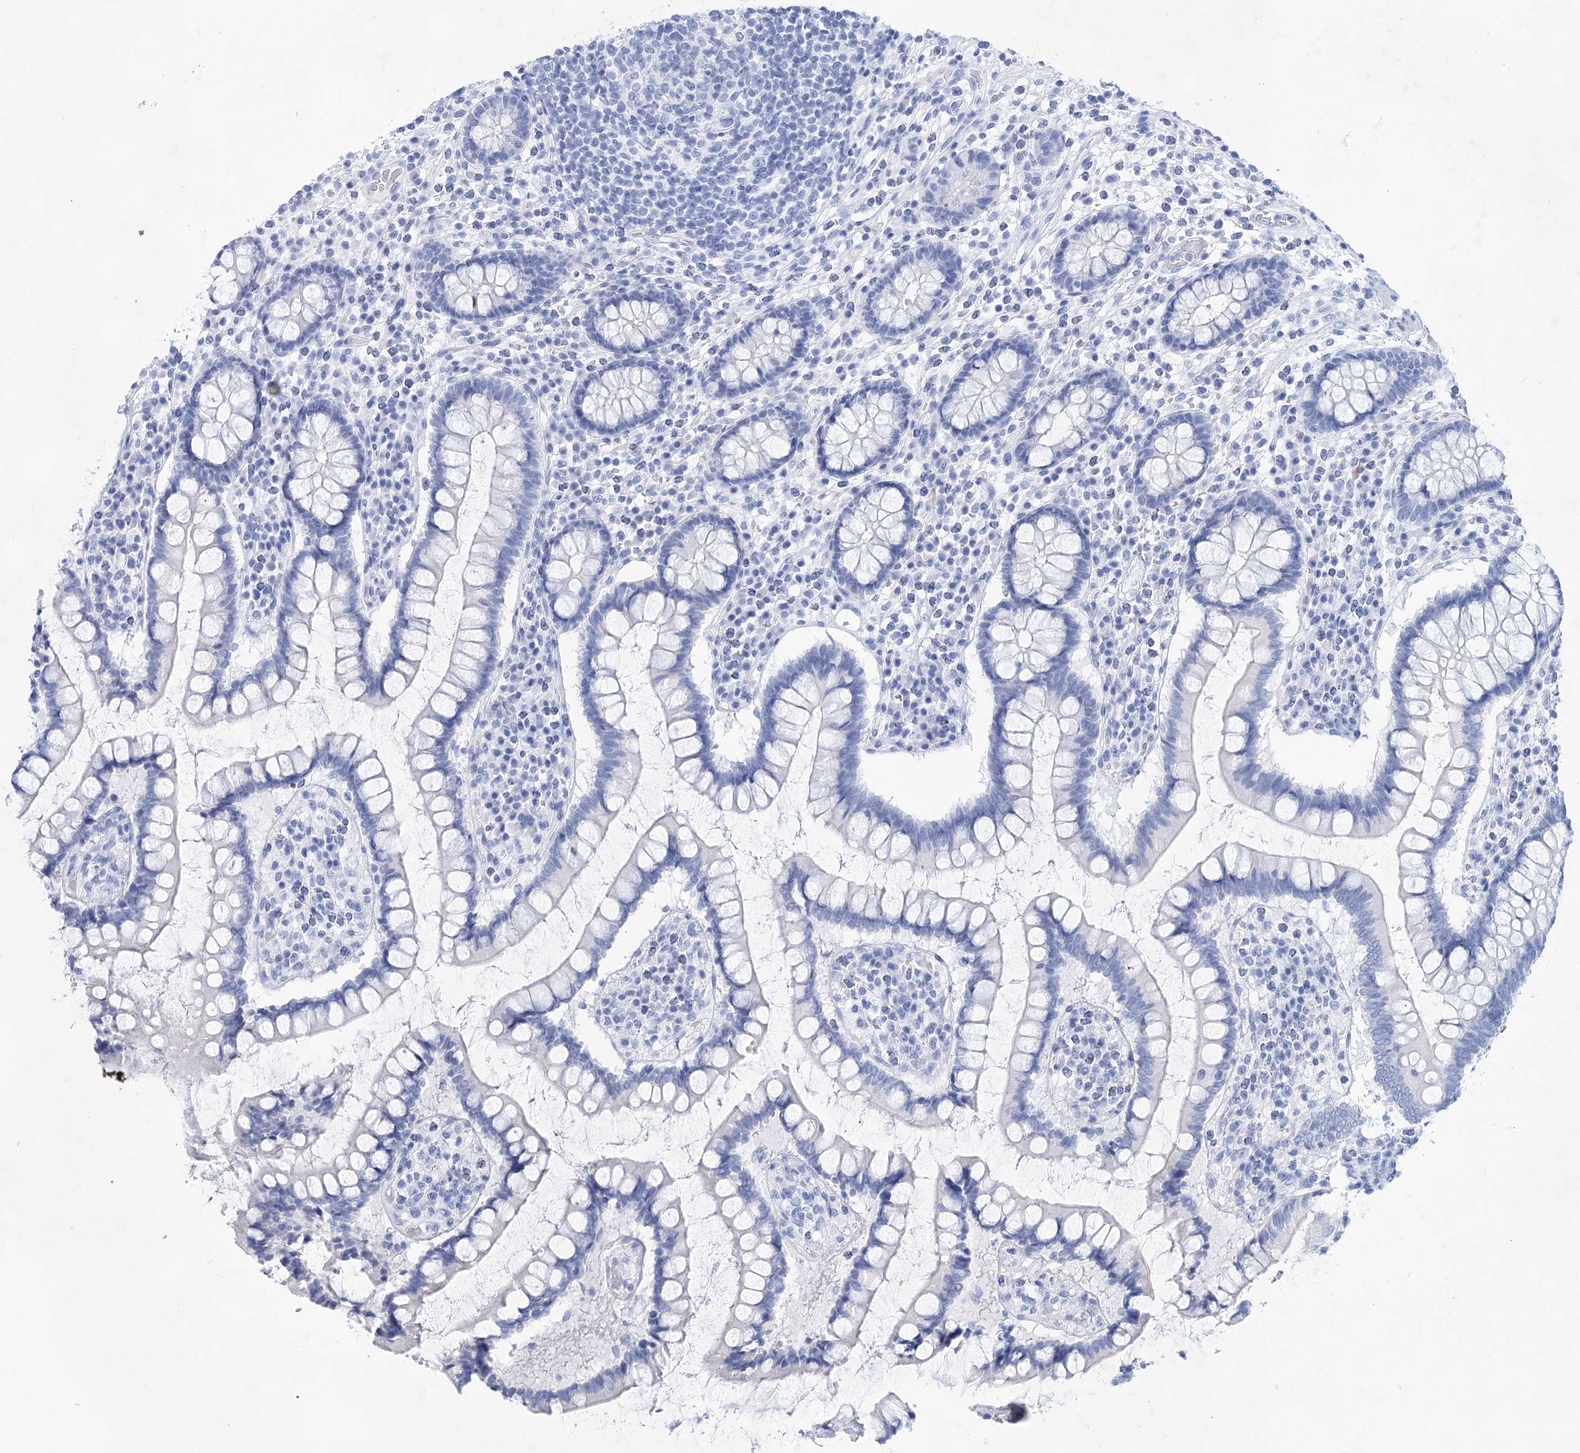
{"staining": {"intensity": "negative", "quantity": "none", "location": "none"}, "tissue": "colon", "cell_type": "Endothelial cells", "image_type": "normal", "snomed": [{"axis": "morphology", "description": "Normal tissue, NOS"}, {"axis": "topography", "description": "Colon"}], "caption": "A high-resolution image shows immunohistochemistry staining of normal colon, which reveals no significant staining in endothelial cells. (DAB immunohistochemistry (IHC) with hematoxylin counter stain).", "gene": "LALBA", "patient": {"sex": "female", "age": 79}}